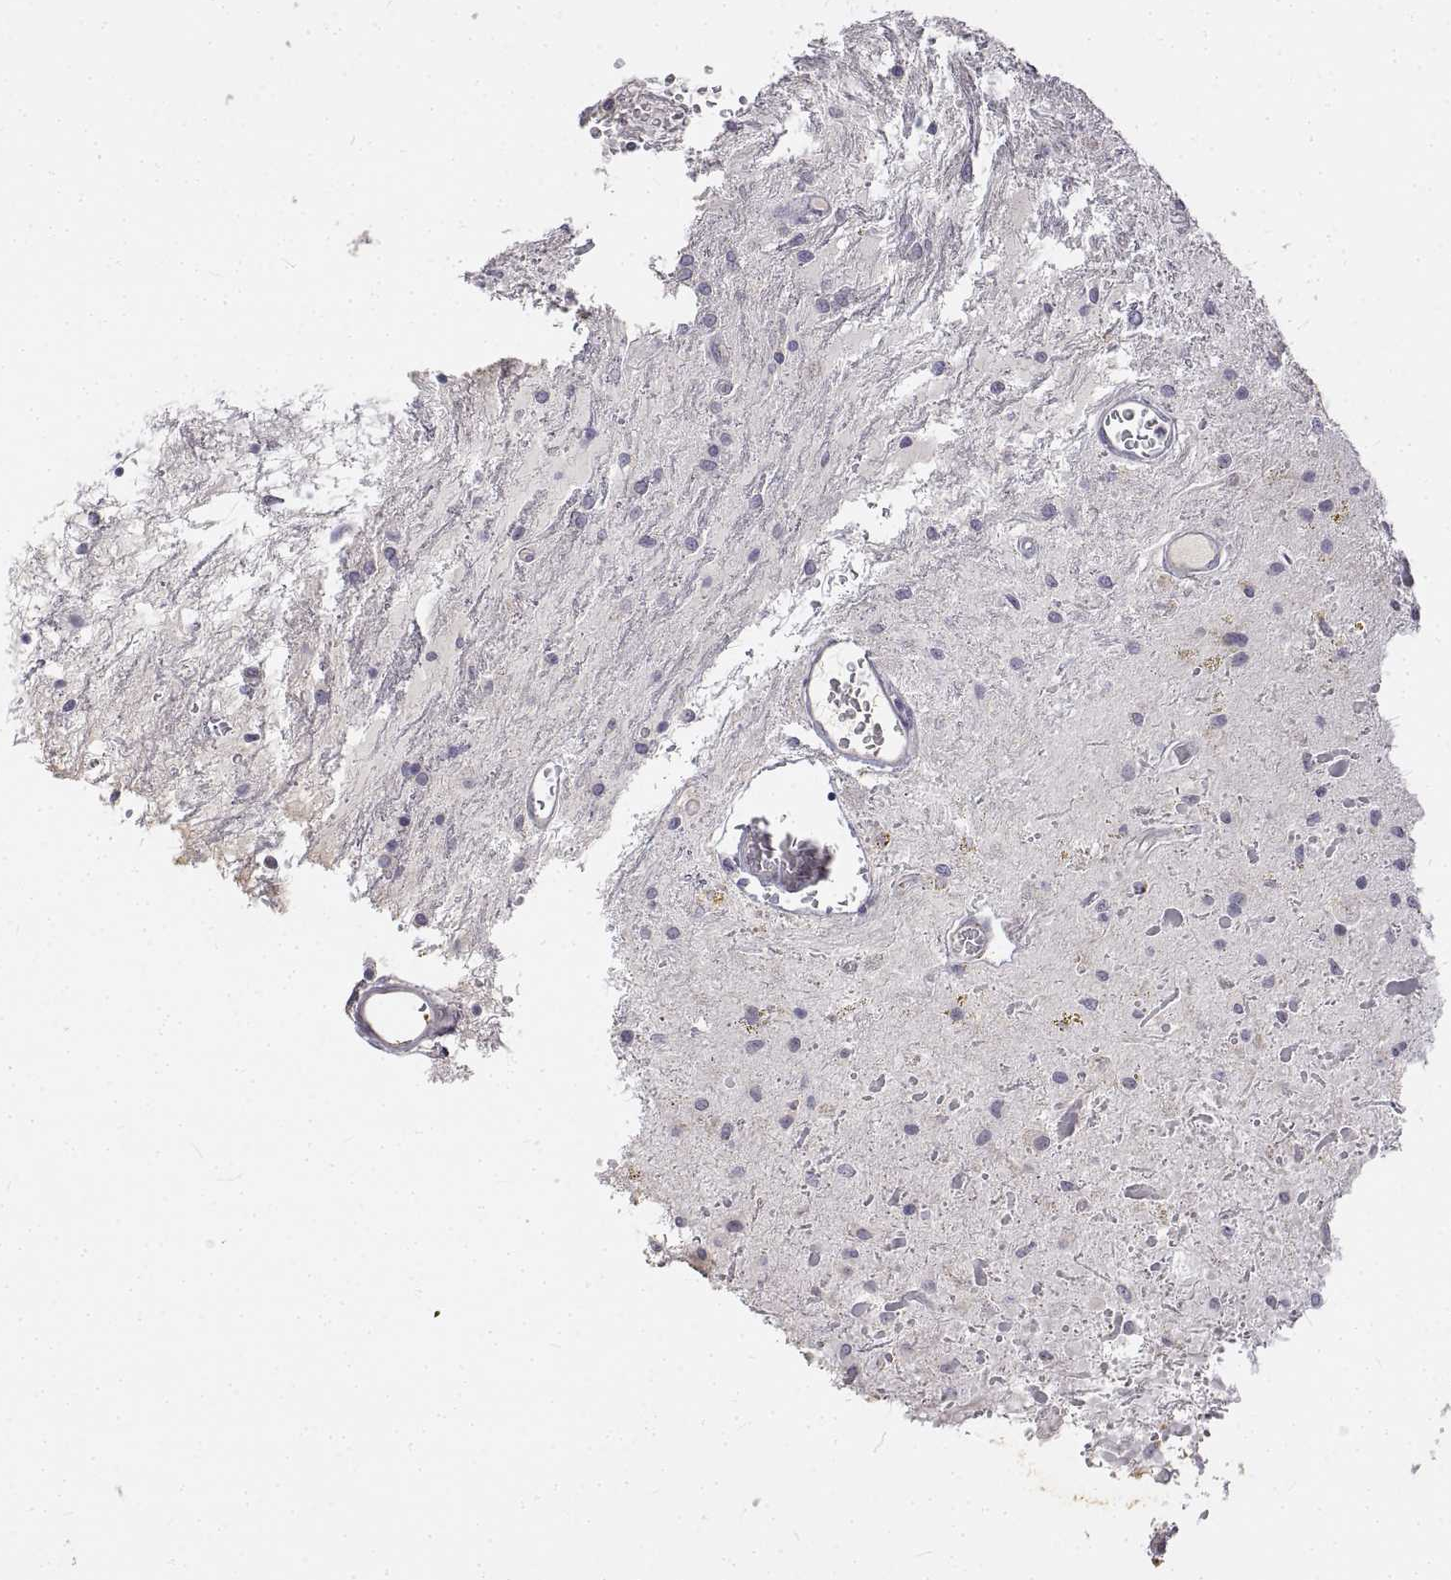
{"staining": {"intensity": "negative", "quantity": "none", "location": "none"}, "tissue": "glioma", "cell_type": "Tumor cells", "image_type": "cancer", "snomed": [{"axis": "morphology", "description": "Glioma, malignant, Low grade"}, {"axis": "topography", "description": "Cerebellum"}], "caption": "IHC micrograph of neoplastic tissue: human malignant glioma (low-grade) stained with DAB (3,3'-diaminobenzidine) reveals no significant protein expression in tumor cells.", "gene": "ANO2", "patient": {"sex": "female", "age": 14}}